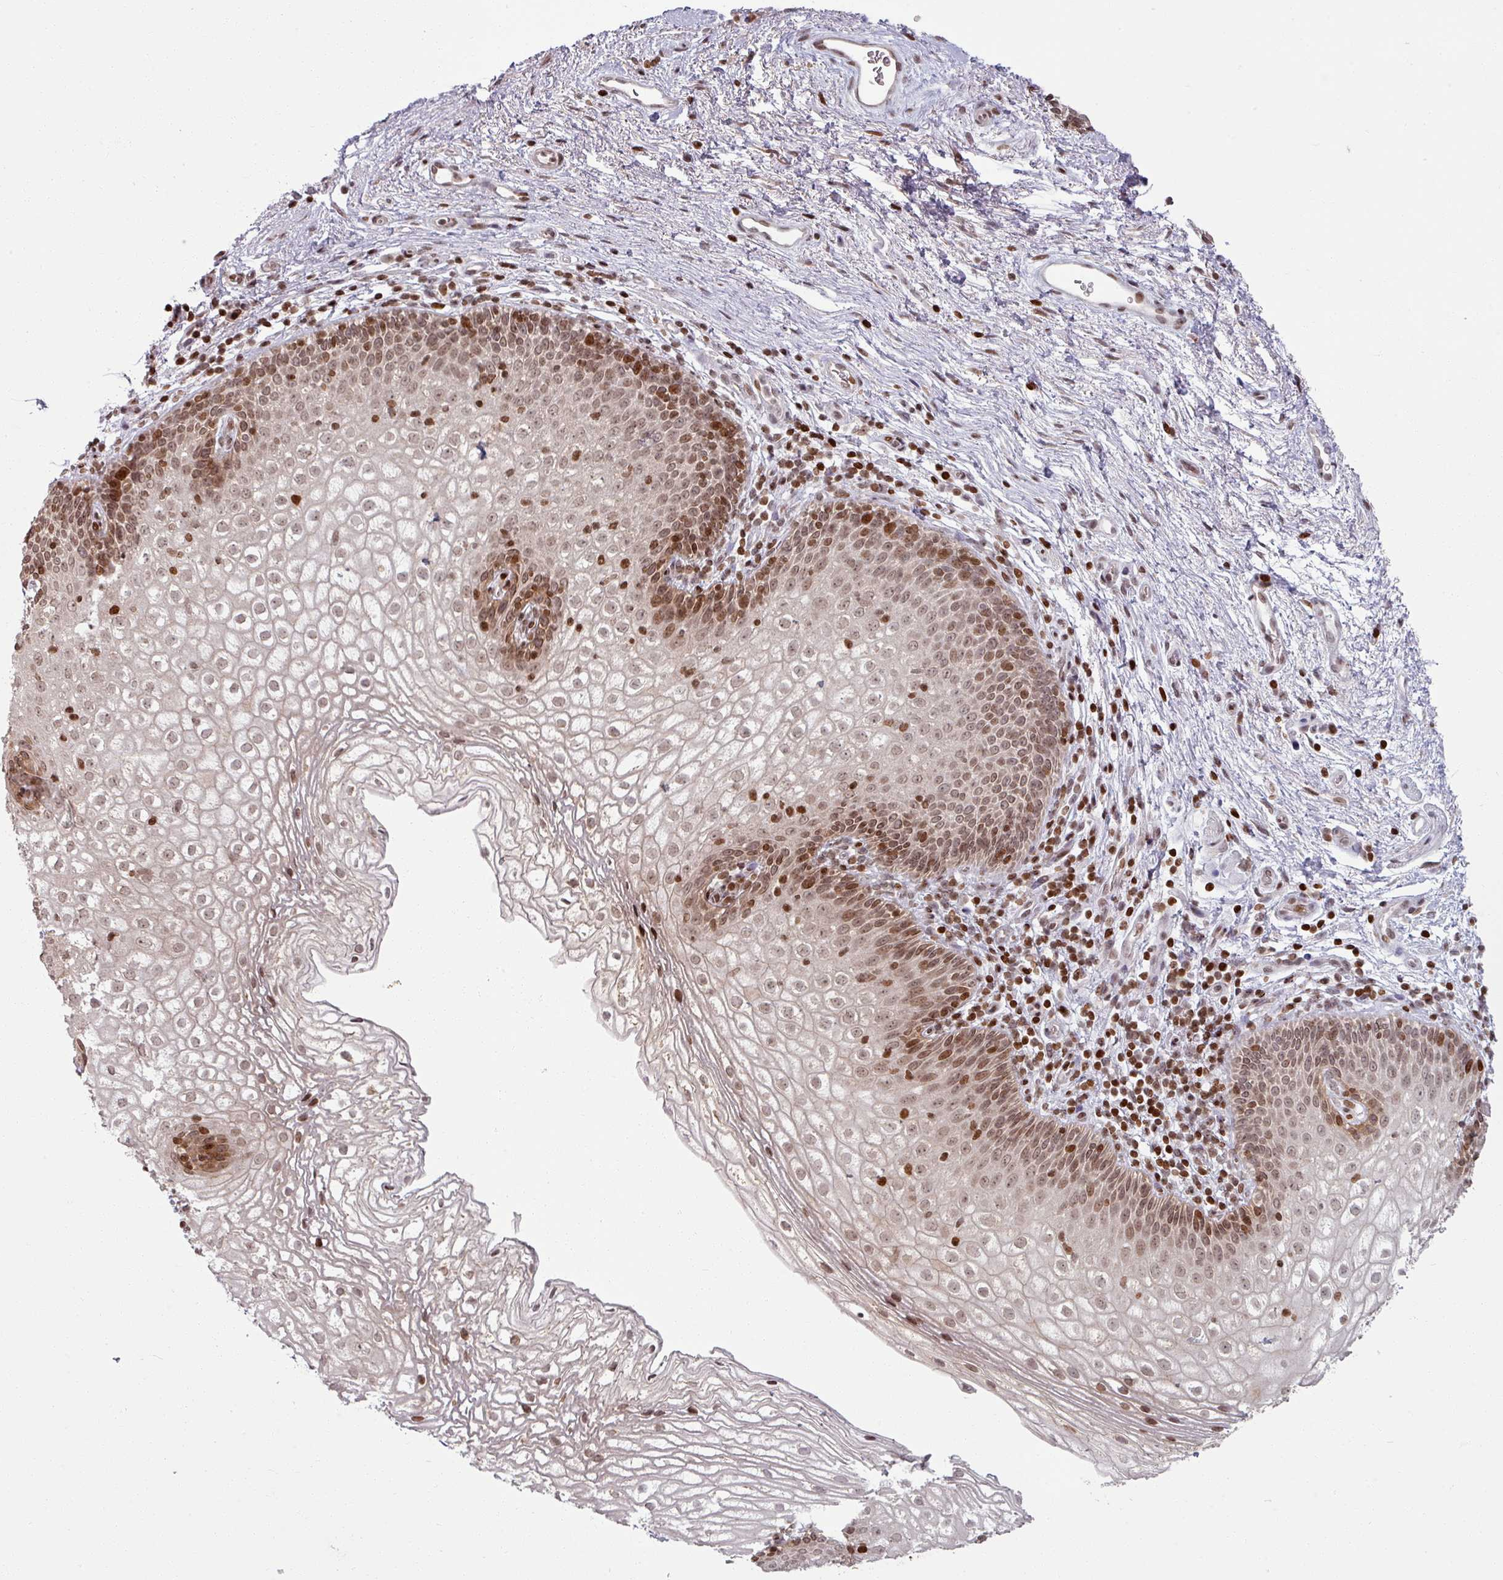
{"staining": {"intensity": "moderate", "quantity": ">75%", "location": "nuclear"}, "tissue": "vagina", "cell_type": "Squamous epithelial cells", "image_type": "normal", "snomed": [{"axis": "morphology", "description": "Normal tissue, NOS"}, {"axis": "topography", "description": "Vagina"}], "caption": "Immunohistochemical staining of benign human vagina shows medium levels of moderate nuclear staining in approximately >75% of squamous epithelial cells. The staining was performed using DAB to visualize the protein expression in brown, while the nuclei were stained in blue with hematoxylin (Magnification: 20x).", "gene": "NCOR1", "patient": {"sex": "female", "age": 47}}